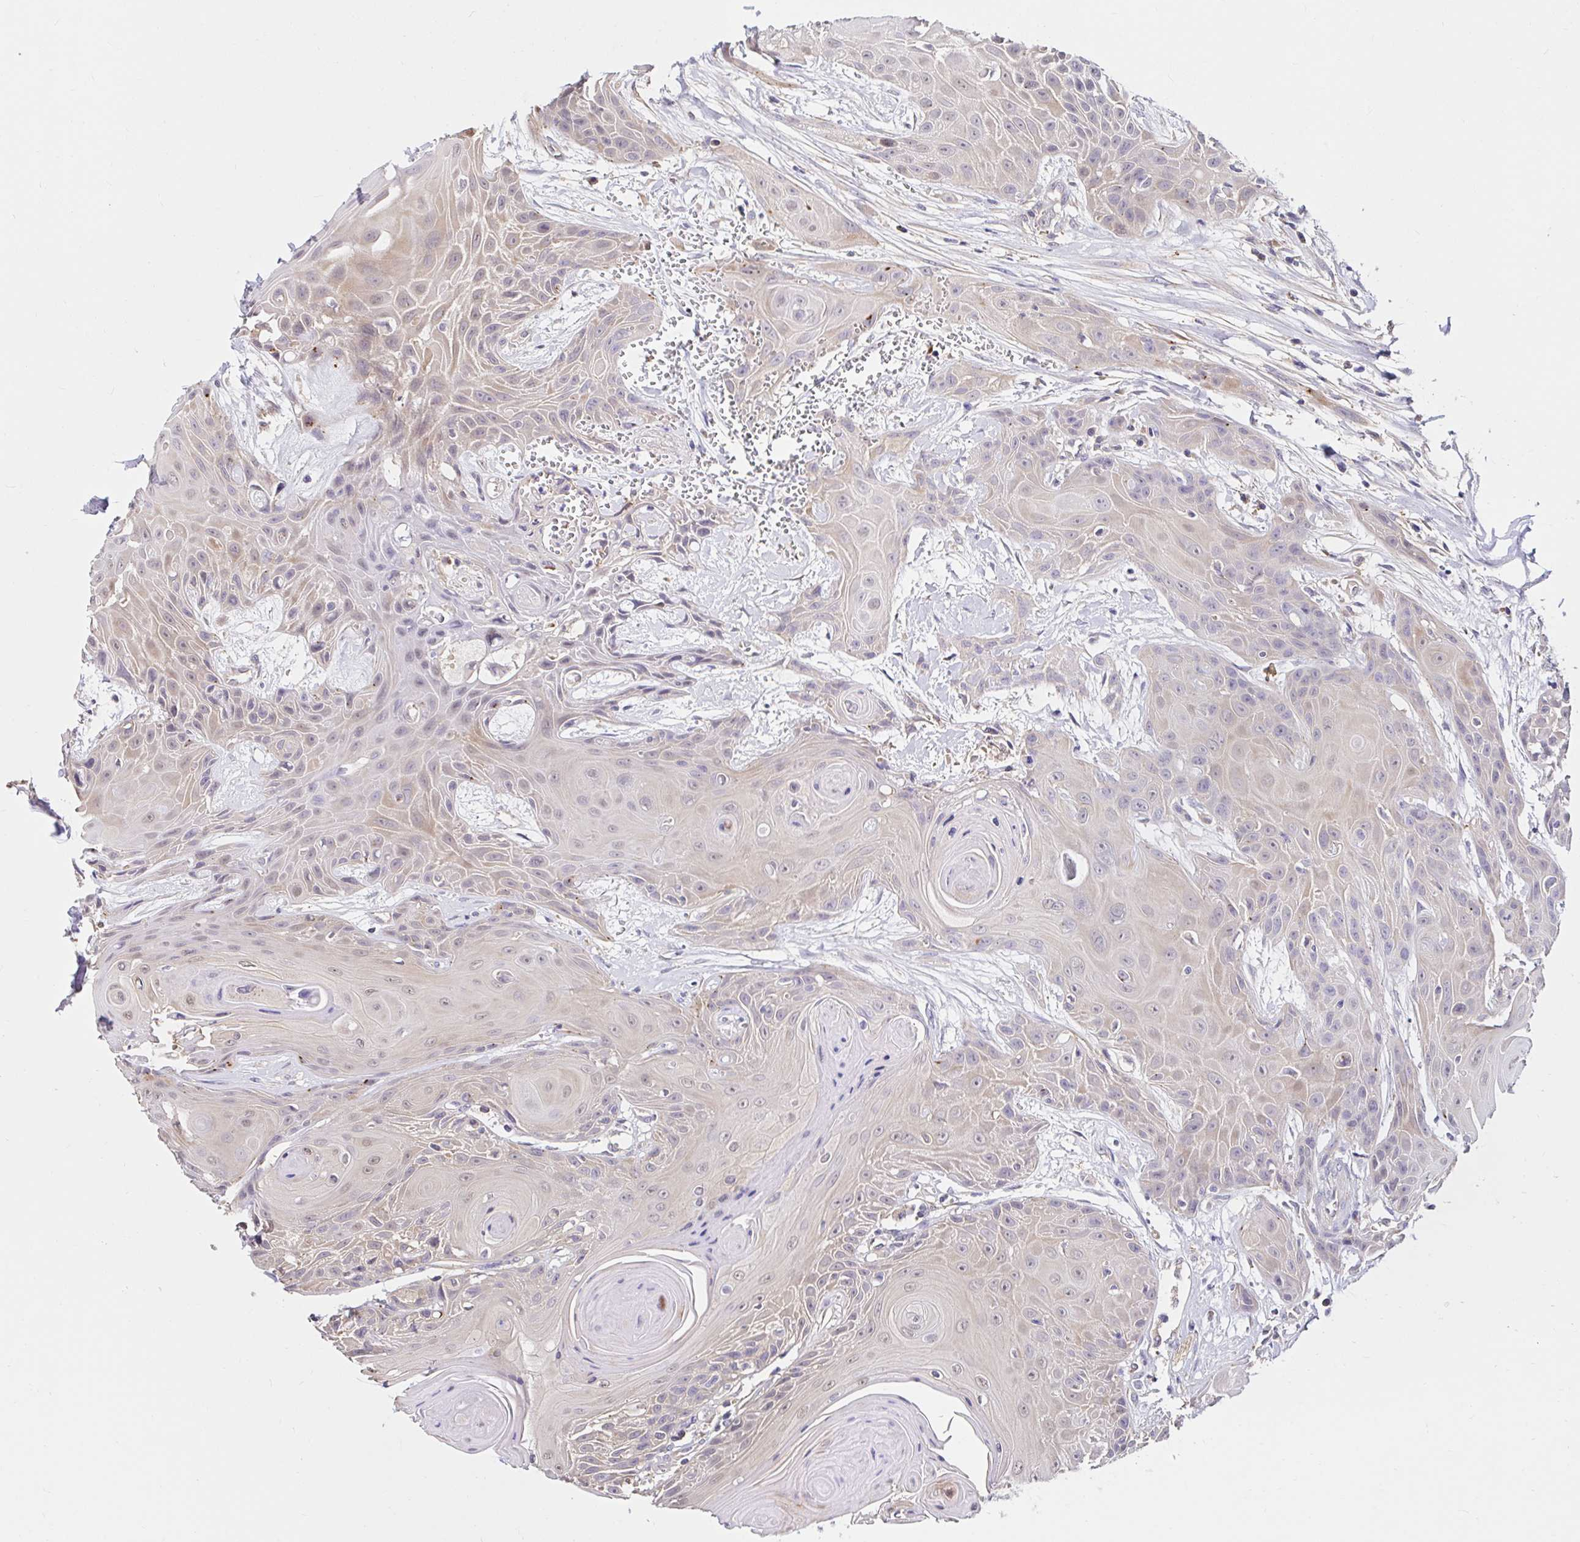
{"staining": {"intensity": "weak", "quantity": "<25%", "location": "cytoplasmic/membranous"}, "tissue": "head and neck cancer", "cell_type": "Tumor cells", "image_type": "cancer", "snomed": [{"axis": "morphology", "description": "Squamous cell carcinoma, NOS"}, {"axis": "topography", "description": "Head-Neck"}], "caption": "Immunohistochemistry (IHC) image of human head and neck cancer stained for a protein (brown), which exhibits no expression in tumor cells. The staining was performed using DAB to visualize the protein expression in brown, while the nuclei were stained in blue with hematoxylin (Magnification: 20x).", "gene": "RSRP1", "patient": {"sex": "female", "age": 73}}